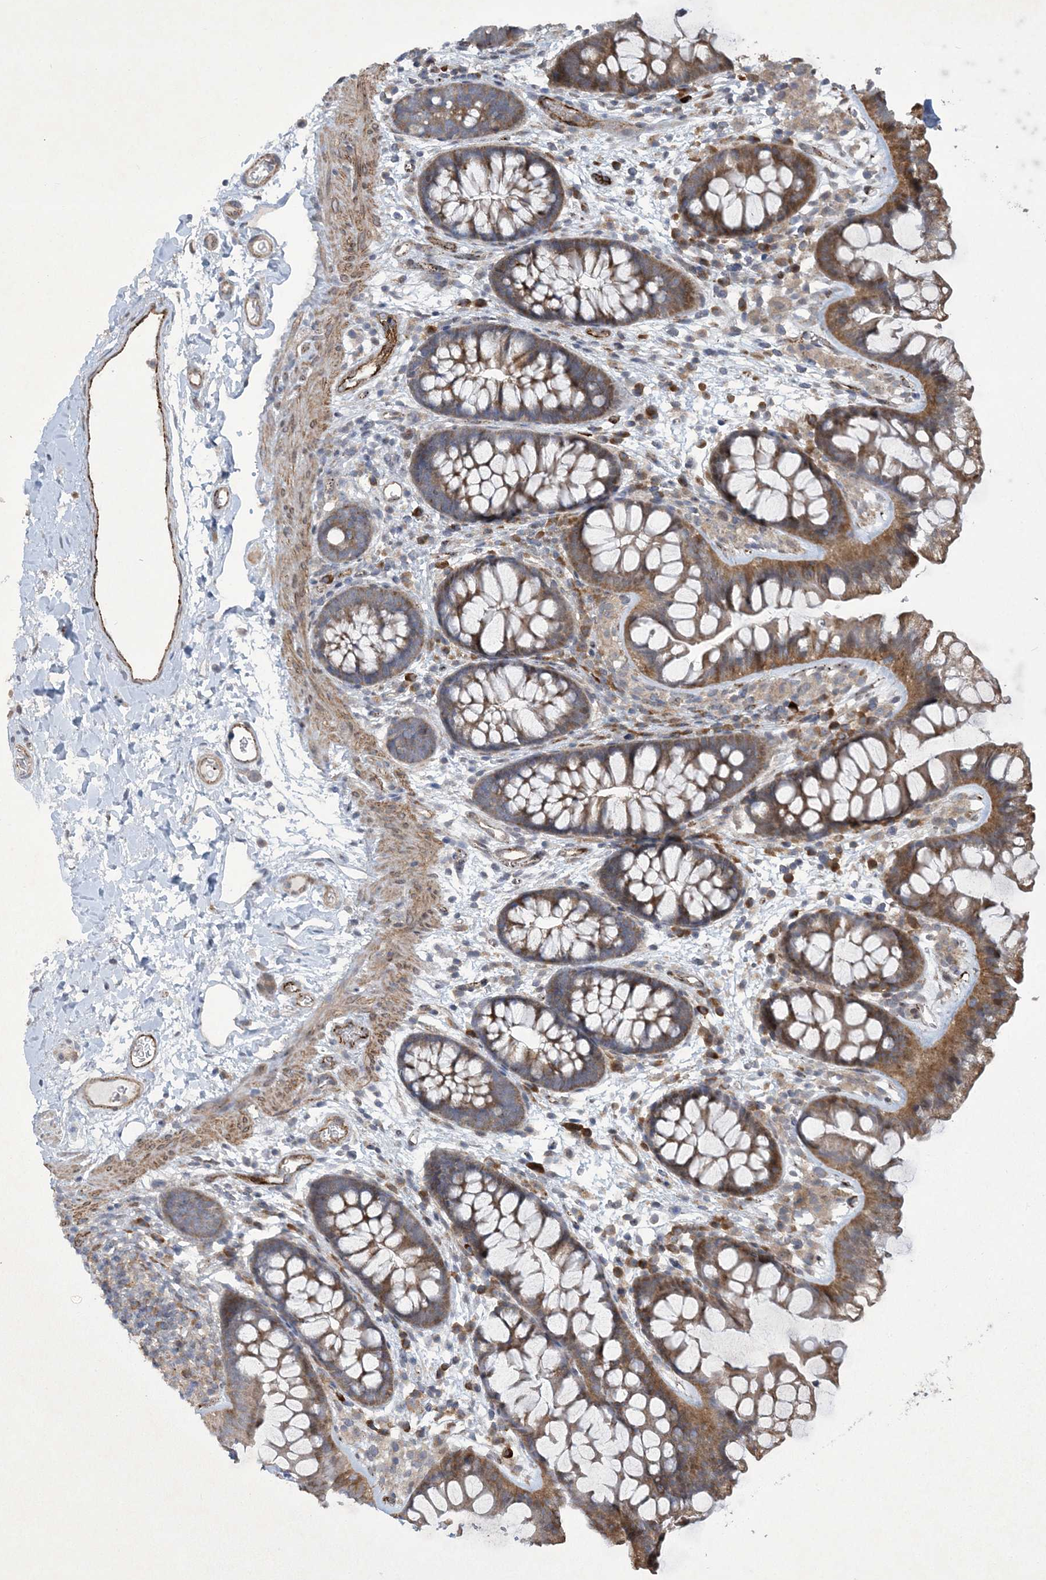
{"staining": {"intensity": "moderate", "quantity": ">75%", "location": "cytoplasmic/membranous"}, "tissue": "colon", "cell_type": "Endothelial cells", "image_type": "normal", "snomed": [{"axis": "morphology", "description": "Normal tissue, NOS"}, {"axis": "topography", "description": "Colon"}], "caption": "Immunohistochemical staining of unremarkable human colon shows >75% levels of moderate cytoplasmic/membranous protein expression in approximately >75% of endothelial cells. (DAB (3,3'-diaminobenzidine) IHC with brightfield microscopy, high magnification).", "gene": "N4BP2", "patient": {"sex": "female", "age": 62}}